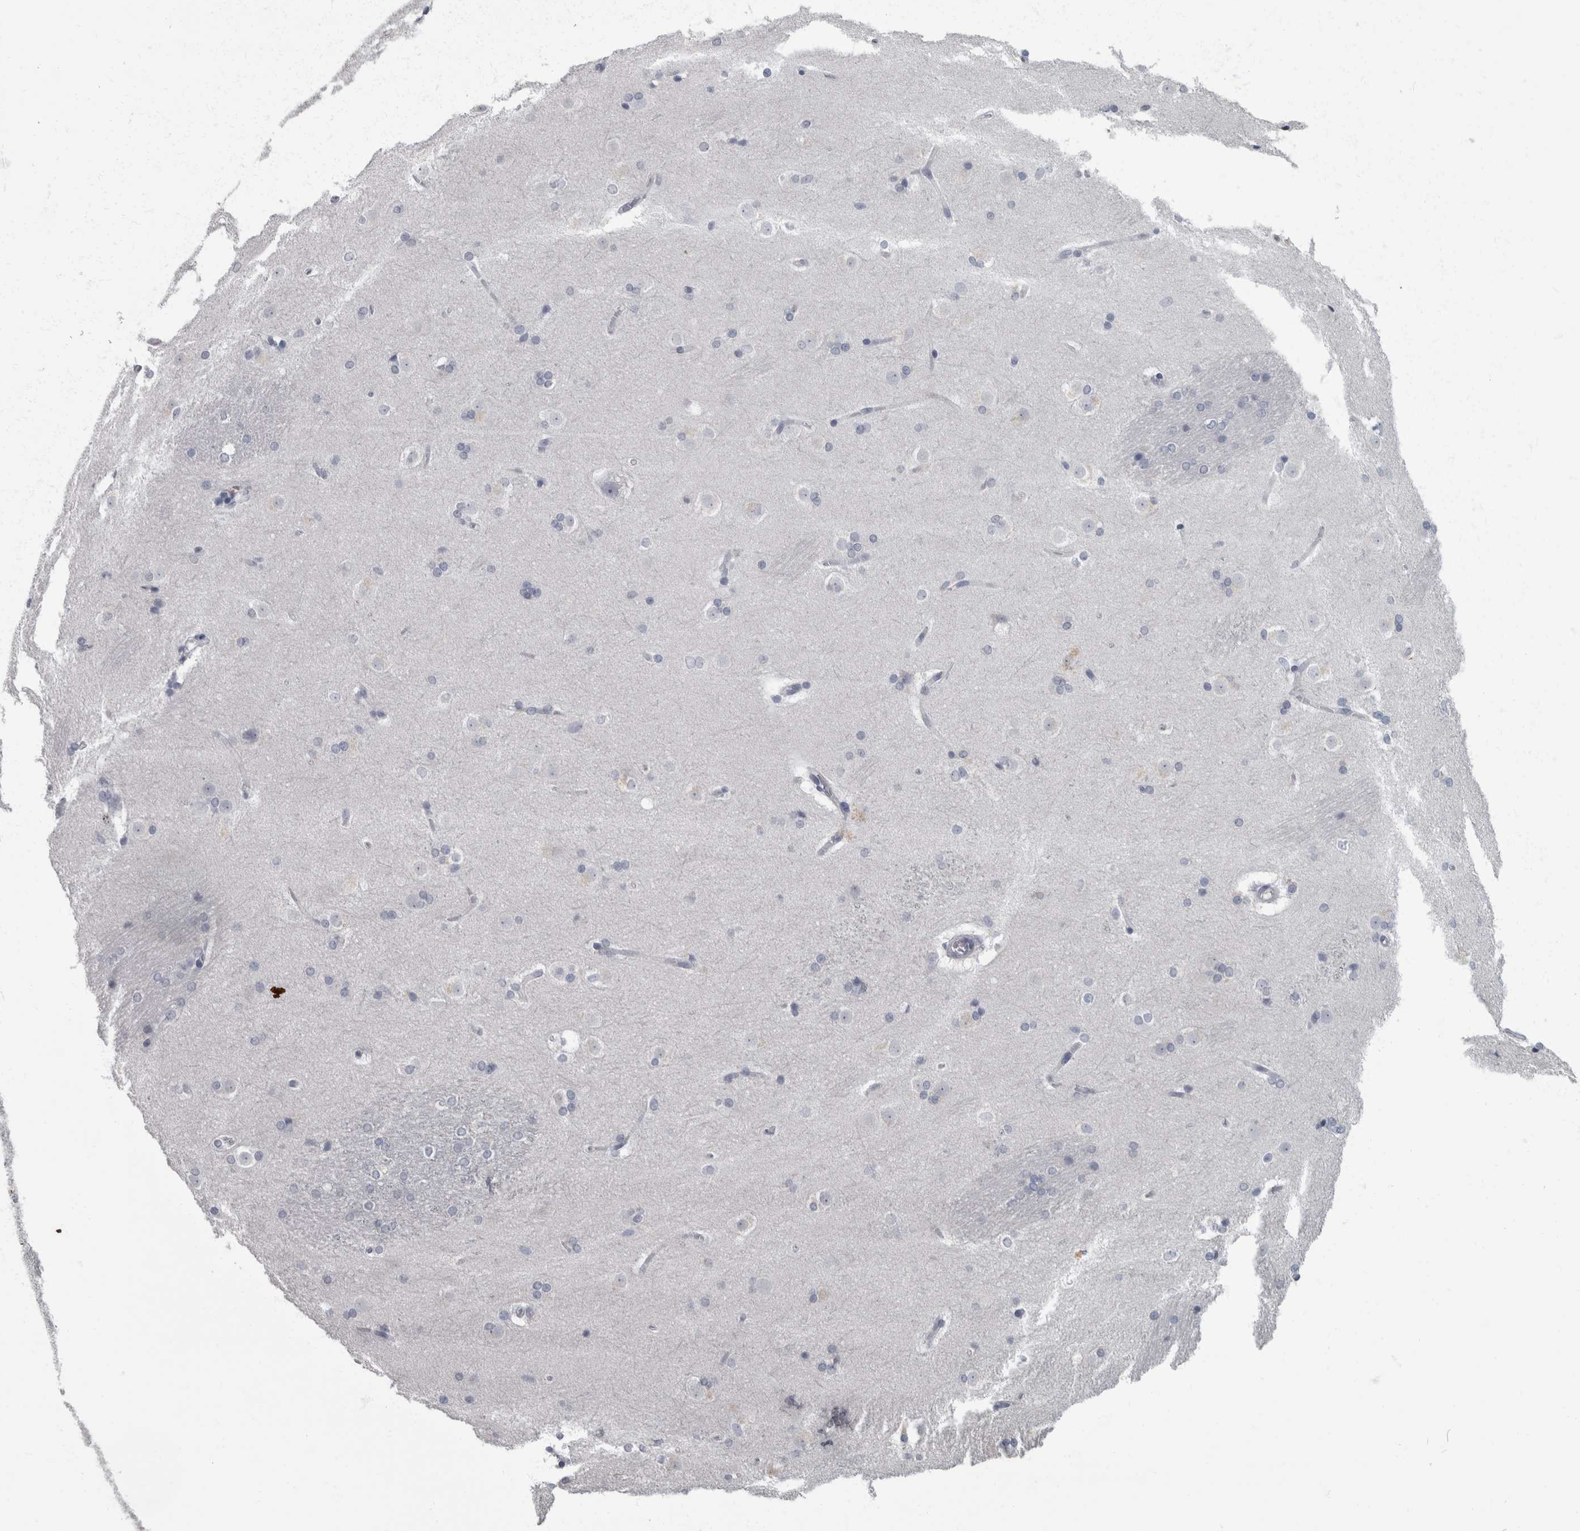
{"staining": {"intensity": "negative", "quantity": "none", "location": "none"}, "tissue": "caudate", "cell_type": "Glial cells", "image_type": "normal", "snomed": [{"axis": "morphology", "description": "Normal tissue, NOS"}, {"axis": "topography", "description": "Lateral ventricle wall"}], "caption": "The immunohistochemistry micrograph has no significant staining in glial cells of caudate. Brightfield microscopy of immunohistochemistry (IHC) stained with DAB (brown) and hematoxylin (blue), captured at high magnification.", "gene": "DSG2", "patient": {"sex": "female", "age": 19}}